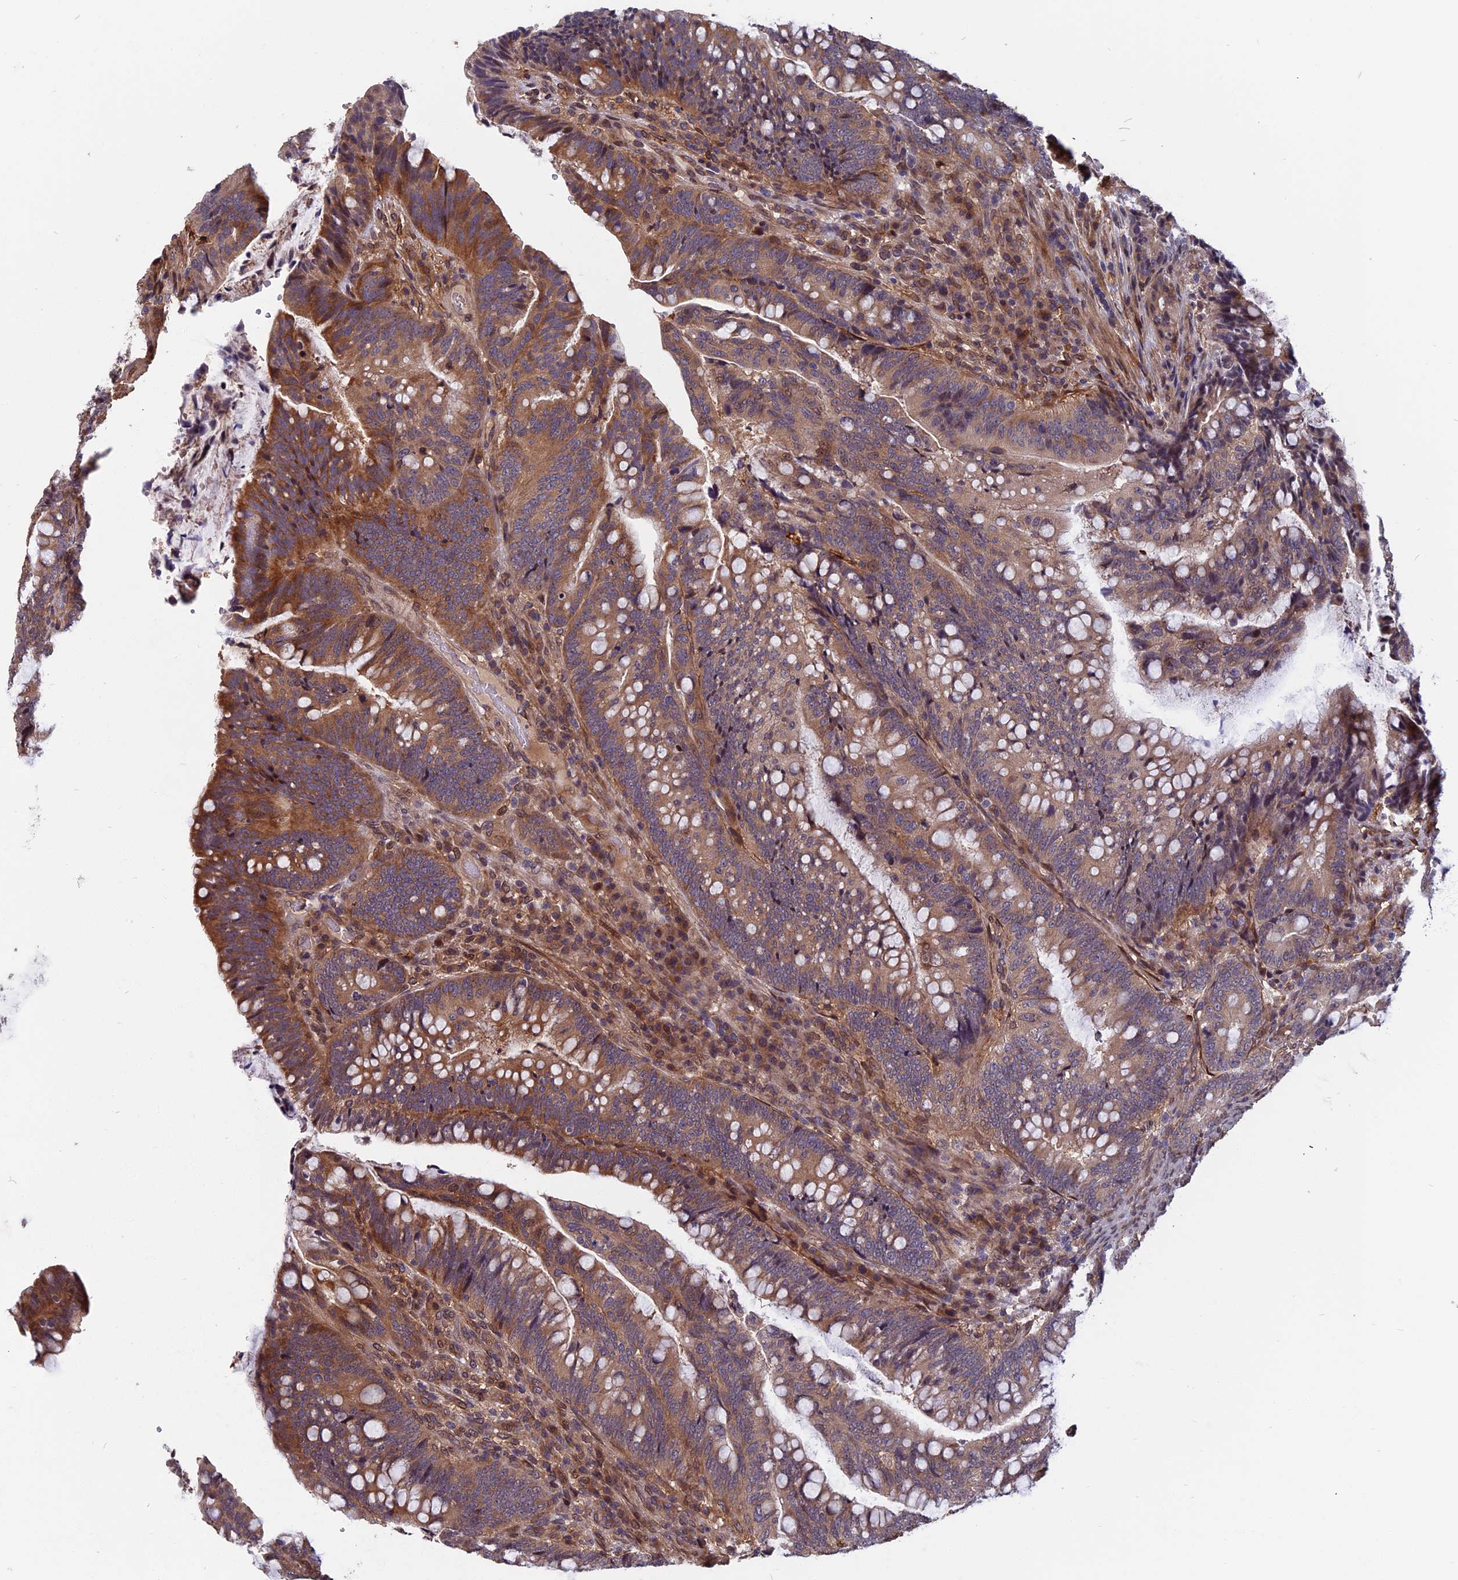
{"staining": {"intensity": "moderate", "quantity": ">75%", "location": "cytoplasmic/membranous,nuclear"}, "tissue": "colorectal cancer", "cell_type": "Tumor cells", "image_type": "cancer", "snomed": [{"axis": "morphology", "description": "Adenocarcinoma, NOS"}, {"axis": "topography", "description": "Colon"}], "caption": "A brown stain highlights moderate cytoplasmic/membranous and nuclear staining of a protein in human adenocarcinoma (colorectal) tumor cells.", "gene": "SPG11", "patient": {"sex": "female", "age": 66}}